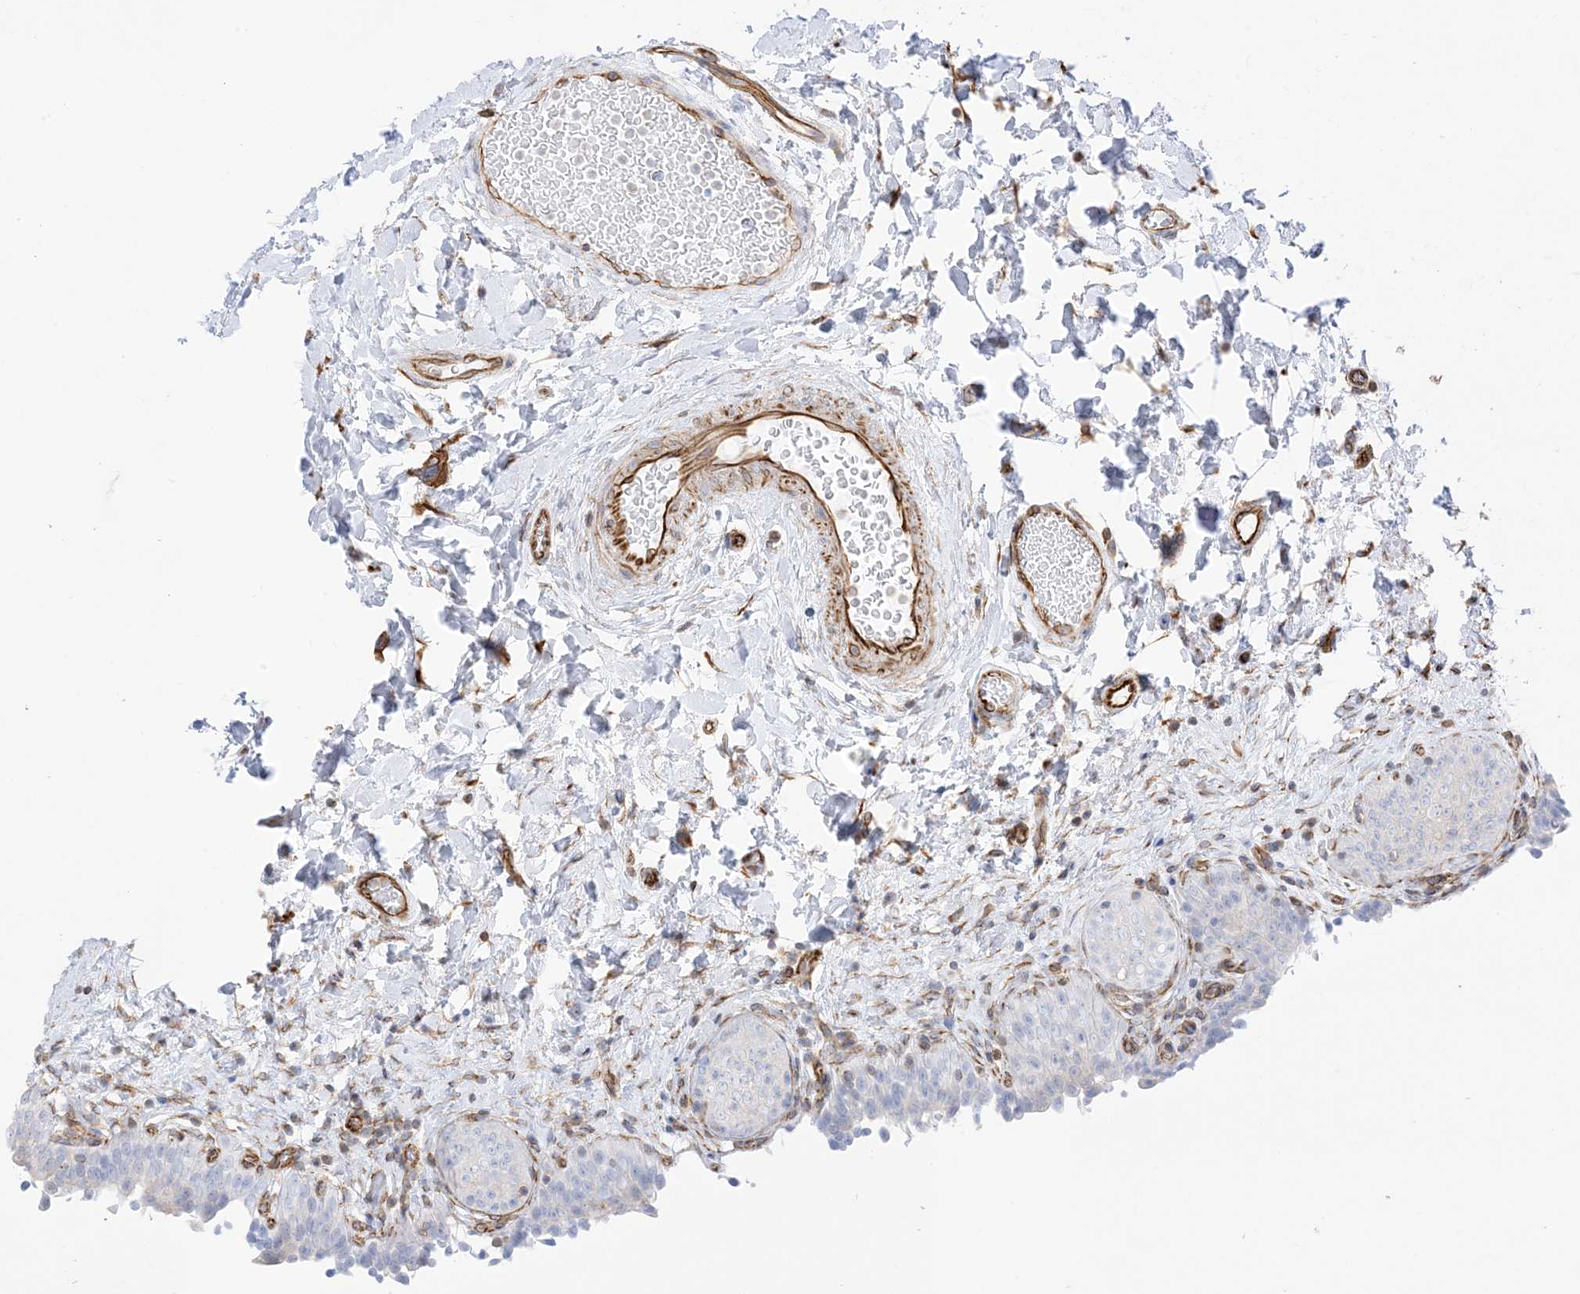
{"staining": {"intensity": "weak", "quantity": "<25%", "location": "cytoplasmic/membranous"}, "tissue": "urinary bladder", "cell_type": "Urothelial cells", "image_type": "normal", "snomed": [{"axis": "morphology", "description": "Normal tissue, NOS"}, {"axis": "topography", "description": "Urinary bladder"}], "caption": "A high-resolution image shows immunohistochemistry staining of unremarkable urinary bladder, which exhibits no significant staining in urothelial cells. (DAB (3,3'-diaminobenzidine) IHC visualized using brightfield microscopy, high magnification).", "gene": "PID1", "patient": {"sex": "male", "age": 83}}